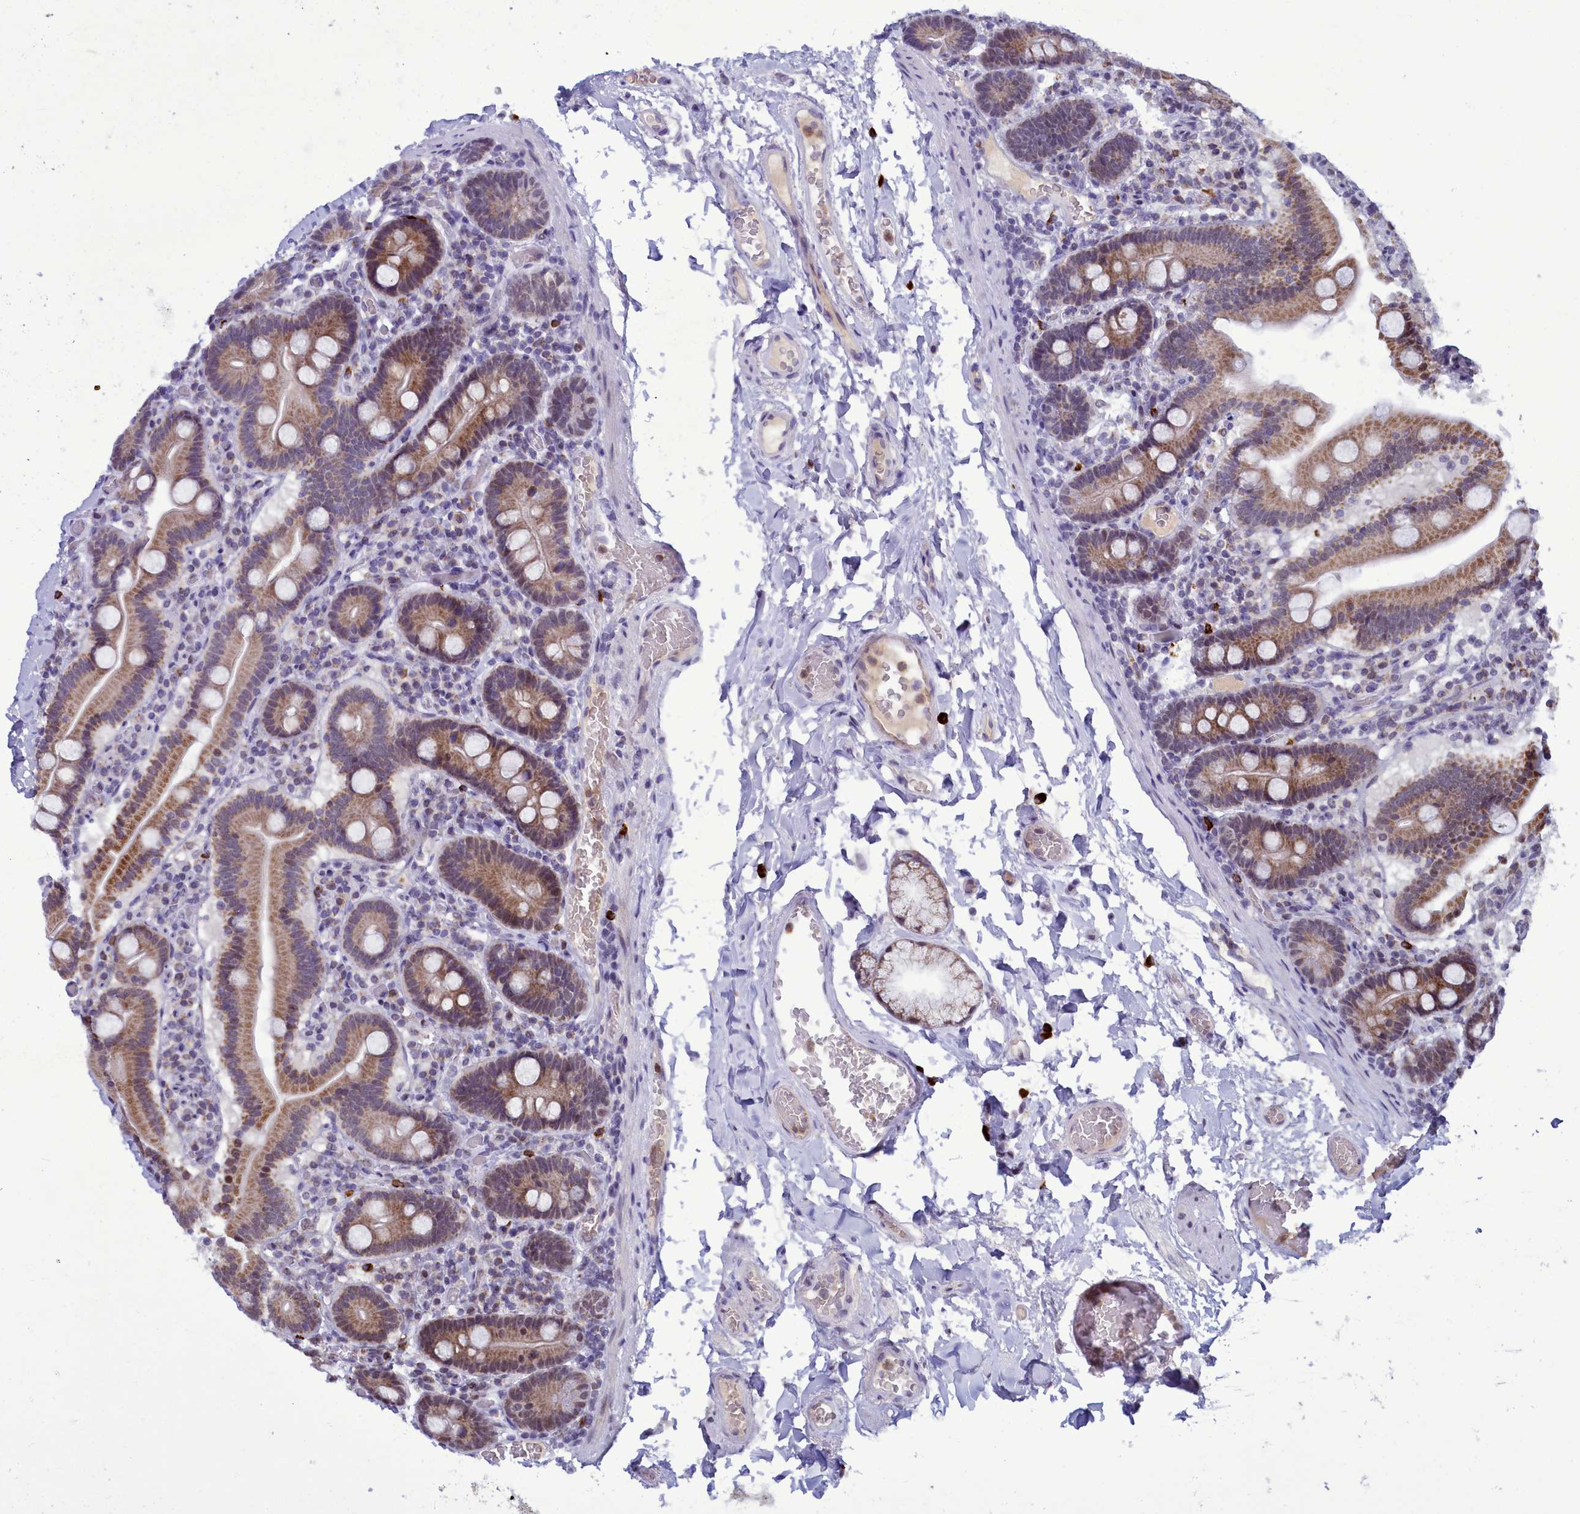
{"staining": {"intensity": "moderate", "quantity": ">75%", "location": "cytoplasmic/membranous,nuclear"}, "tissue": "duodenum", "cell_type": "Glandular cells", "image_type": "normal", "snomed": [{"axis": "morphology", "description": "Normal tissue, NOS"}, {"axis": "topography", "description": "Duodenum"}], "caption": "Immunohistochemistry (IHC) photomicrograph of unremarkable duodenum stained for a protein (brown), which reveals medium levels of moderate cytoplasmic/membranous,nuclear expression in approximately >75% of glandular cells.", "gene": "POM121L2", "patient": {"sex": "male", "age": 55}}